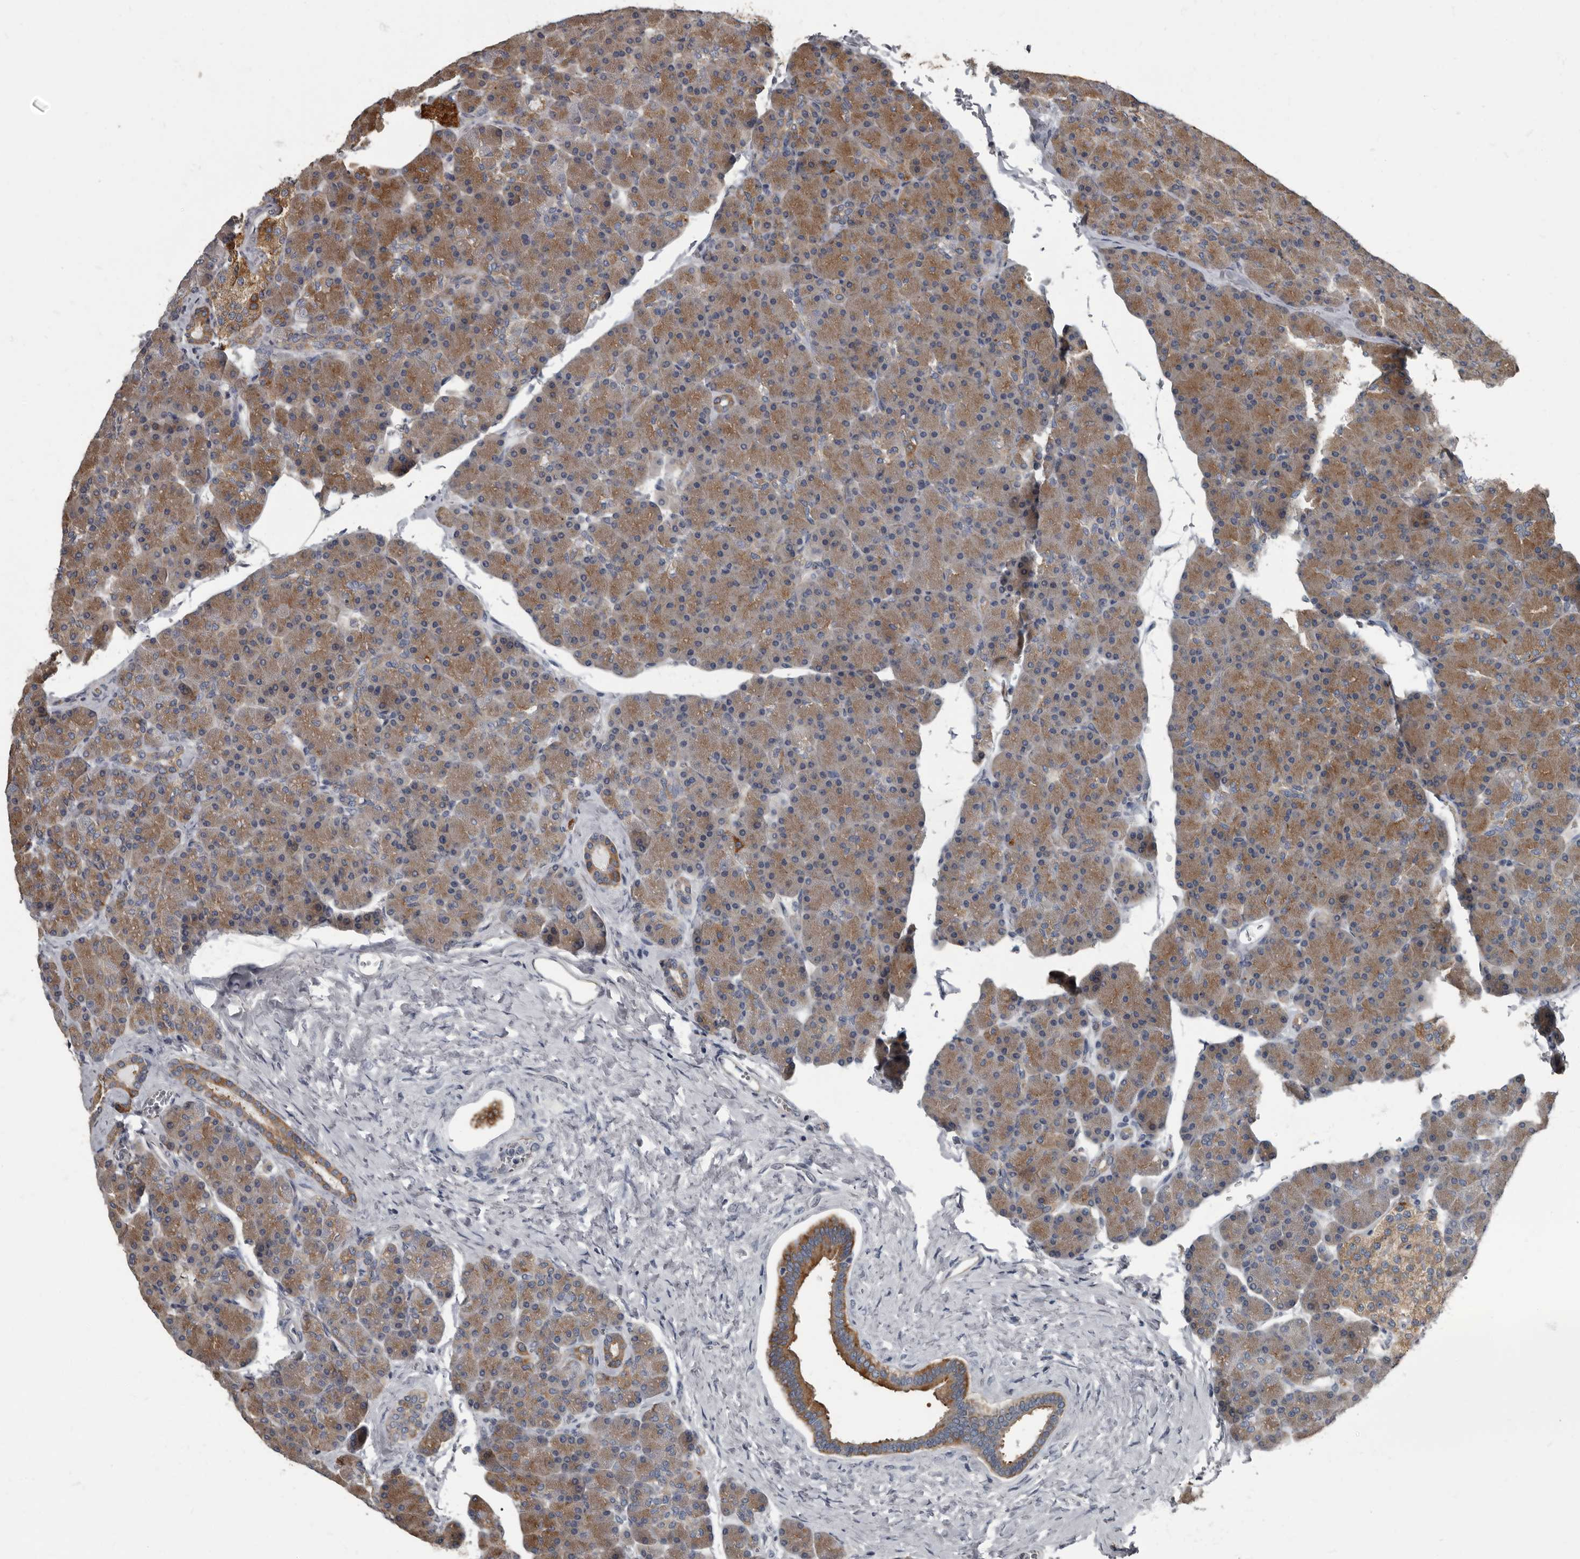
{"staining": {"intensity": "strong", "quantity": ">75%", "location": "cytoplasmic/membranous"}, "tissue": "pancreas", "cell_type": "Exocrine glandular cells", "image_type": "normal", "snomed": [{"axis": "morphology", "description": "Normal tissue, NOS"}, {"axis": "topography", "description": "Pancreas"}], "caption": "Protein analysis of benign pancreas demonstrates strong cytoplasmic/membranous staining in about >75% of exocrine glandular cells. (Stains: DAB in brown, nuclei in blue, Microscopy: brightfield microscopy at high magnification).", "gene": "TPD52L1", "patient": {"sex": "female", "age": 43}}